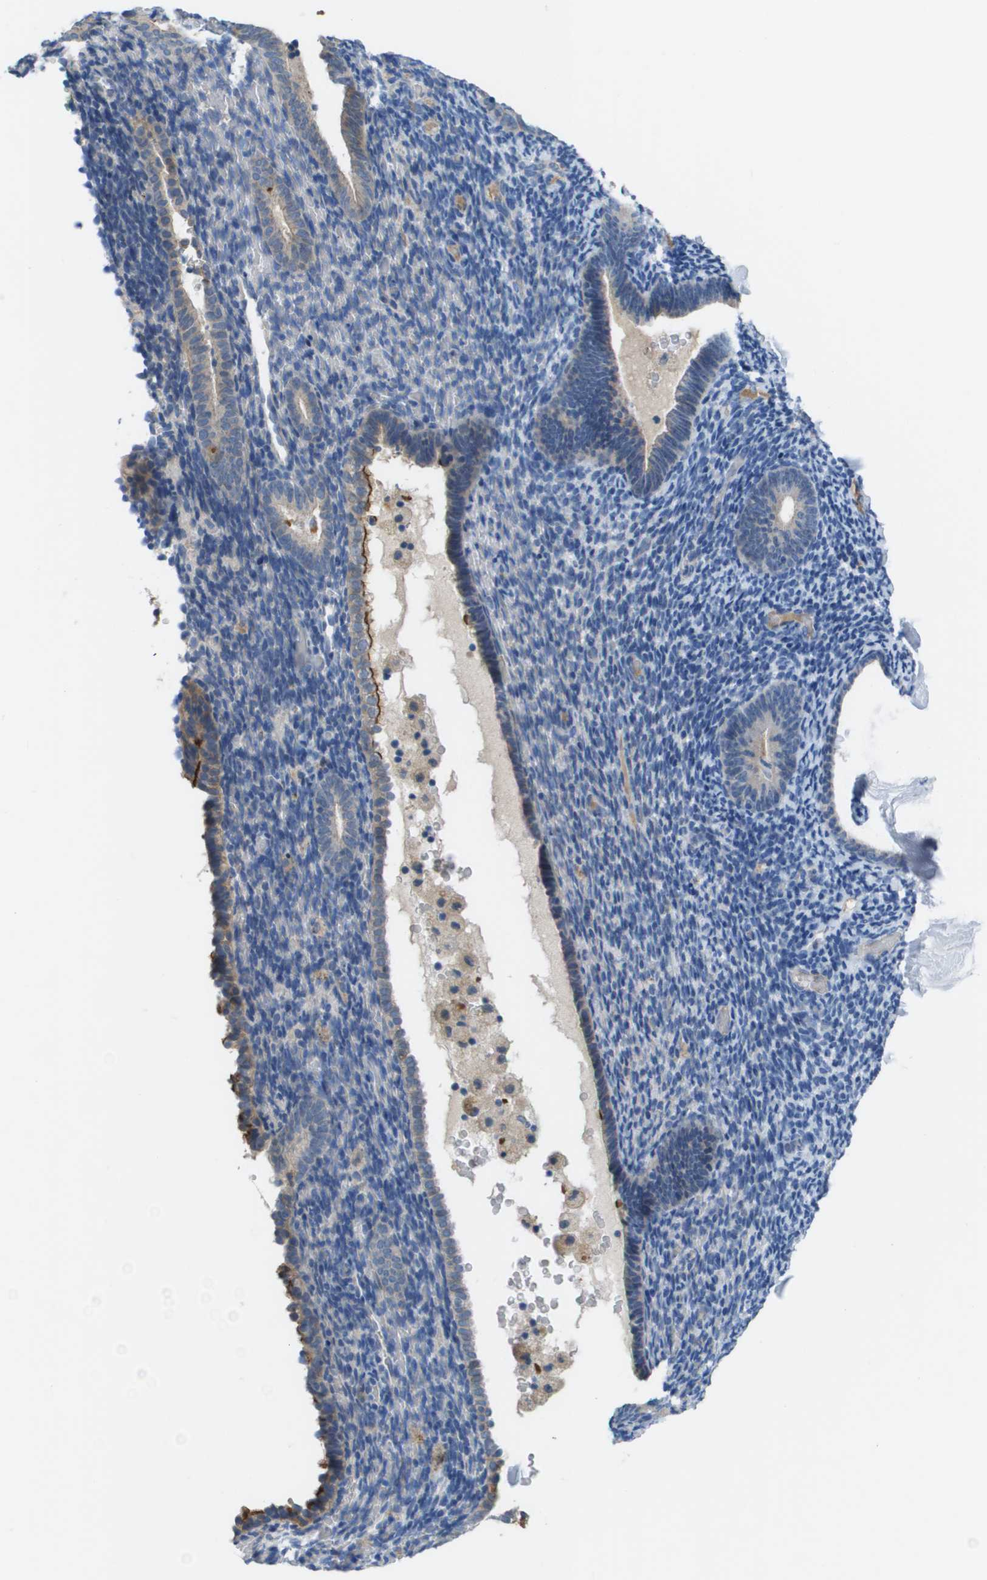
{"staining": {"intensity": "negative", "quantity": "none", "location": "none"}, "tissue": "endometrium", "cell_type": "Cells in endometrial stroma", "image_type": "normal", "snomed": [{"axis": "morphology", "description": "Normal tissue, NOS"}, {"axis": "topography", "description": "Endometrium"}], "caption": "Micrograph shows no protein positivity in cells in endometrial stroma of unremarkable endometrium.", "gene": "NCS1", "patient": {"sex": "female", "age": 51}}